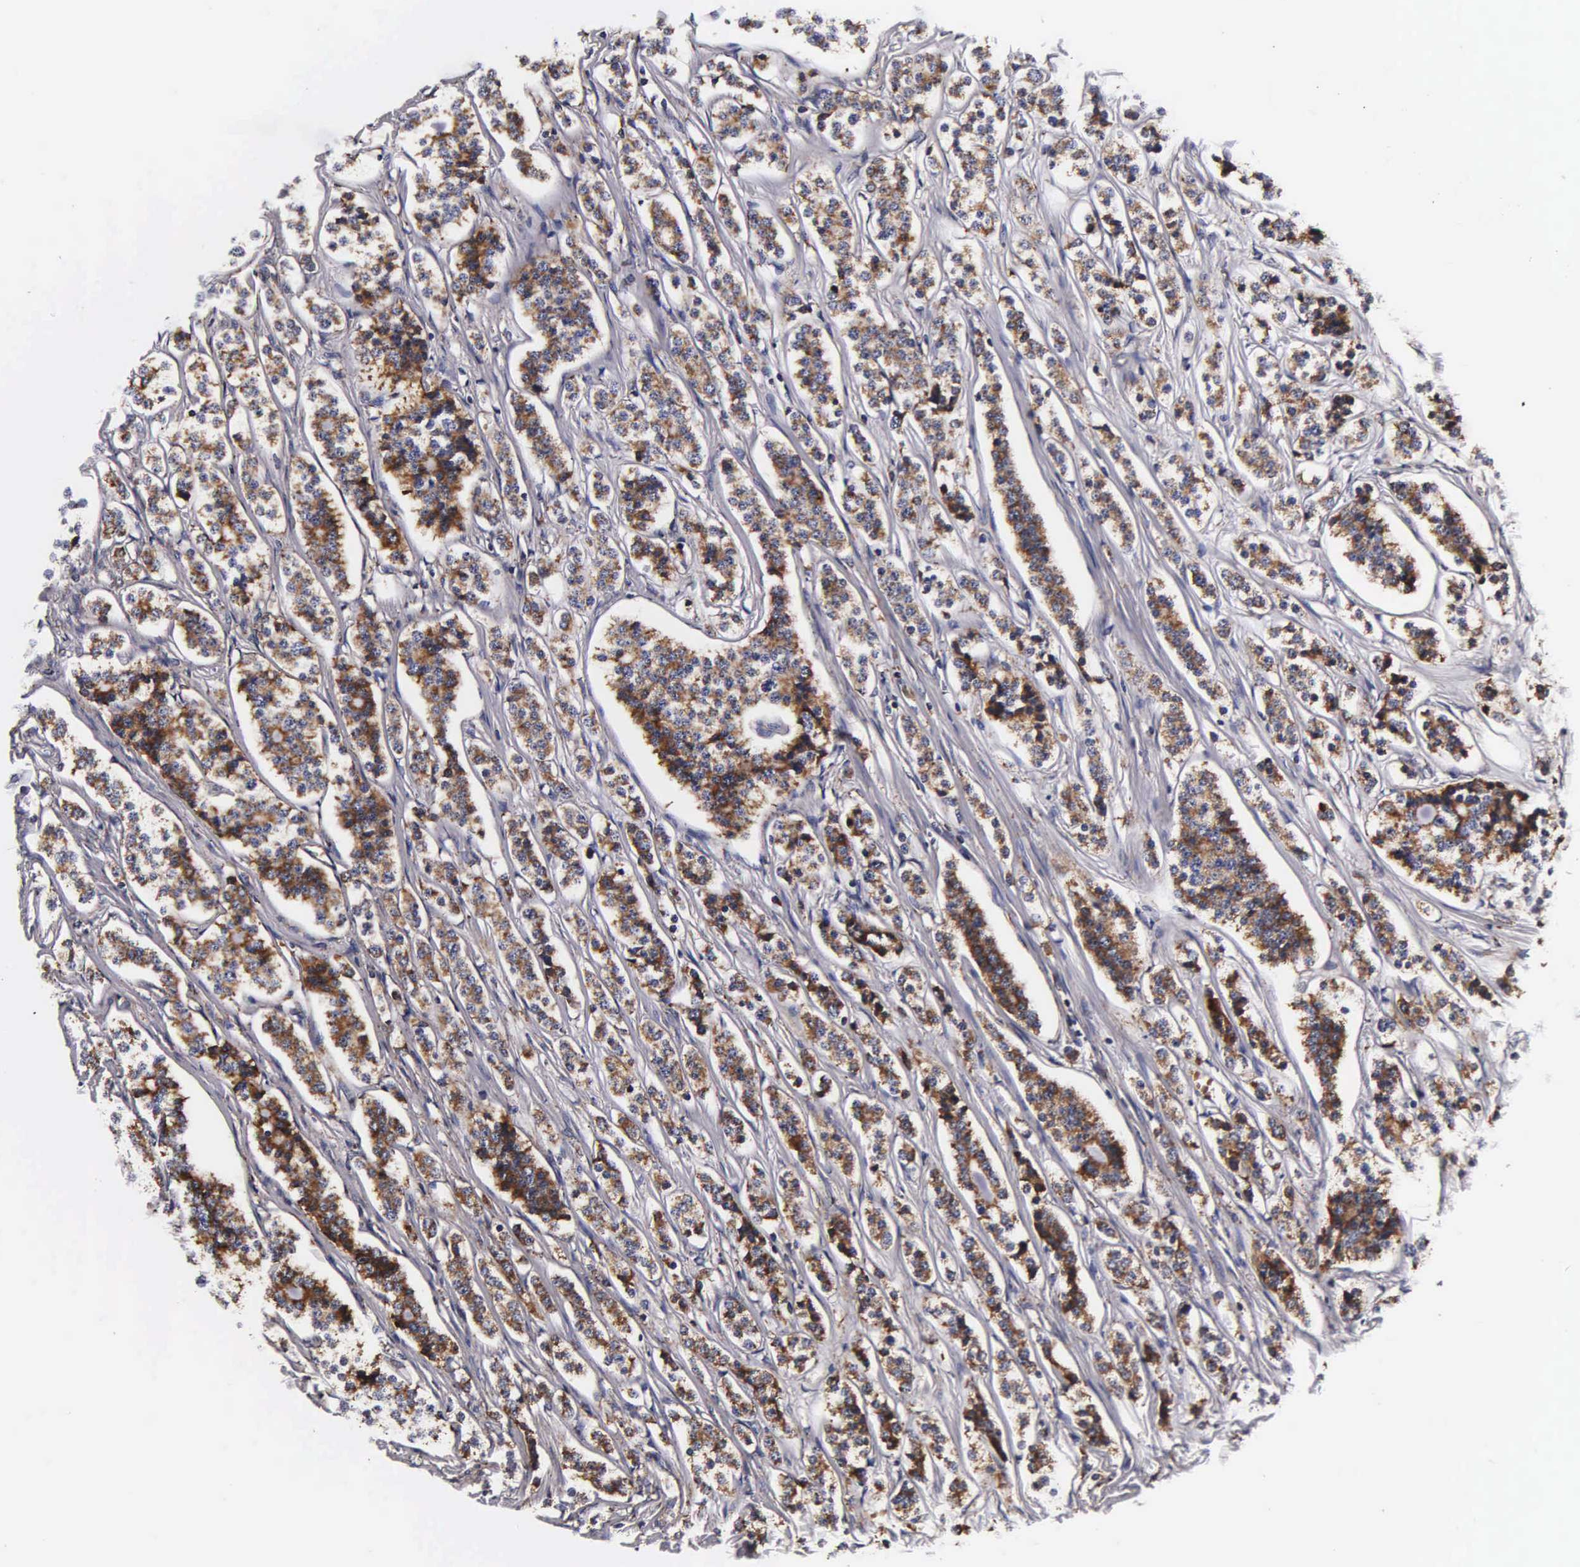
{"staining": {"intensity": "strong", "quantity": ">75%", "location": "cytoplasmic/membranous"}, "tissue": "carcinoid", "cell_type": "Tumor cells", "image_type": "cancer", "snomed": [{"axis": "morphology", "description": "Carcinoid, malignant, NOS"}, {"axis": "topography", "description": "Small intestine"}], "caption": "Immunohistochemistry (DAB (3,3'-diaminobenzidine)) staining of carcinoid exhibits strong cytoplasmic/membranous protein positivity in approximately >75% of tumor cells.", "gene": "PSMA3", "patient": {"sex": "male", "age": 63}}